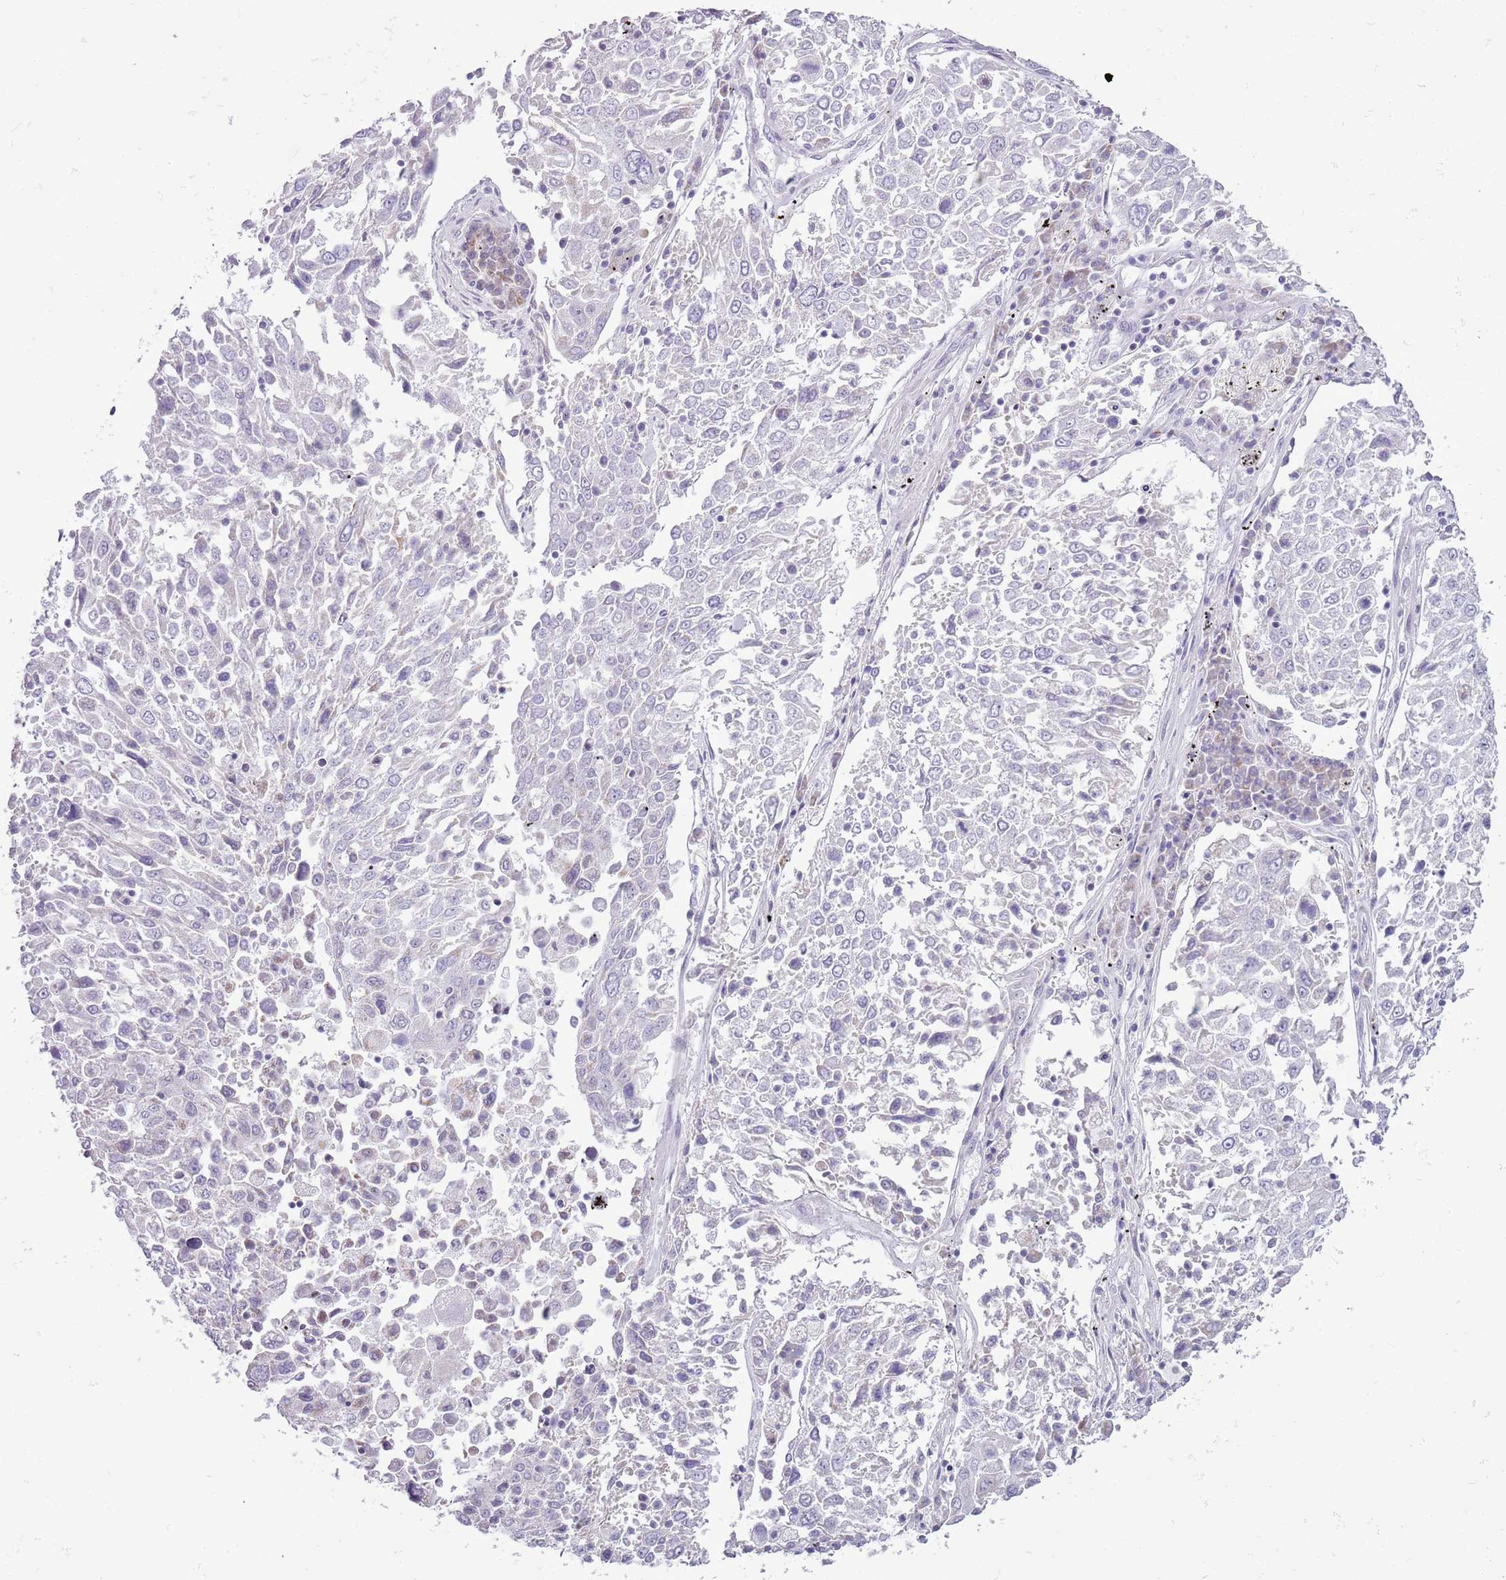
{"staining": {"intensity": "negative", "quantity": "none", "location": "none"}, "tissue": "lung cancer", "cell_type": "Tumor cells", "image_type": "cancer", "snomed": [{"axis": "morphology", "description": "Squamous cell carcinoma, NOS"}, {"axis": "topography", "description": "Lung"}], "caption": "Immunohistochemical staining of lung cancer demonstrates no significant positivity in tumor cells. (Brightfield microscopy of DAB immunohistochemistry at high magnification).", "gene": "RPL3L", "patient": {"sex": "male", "age": 65}}